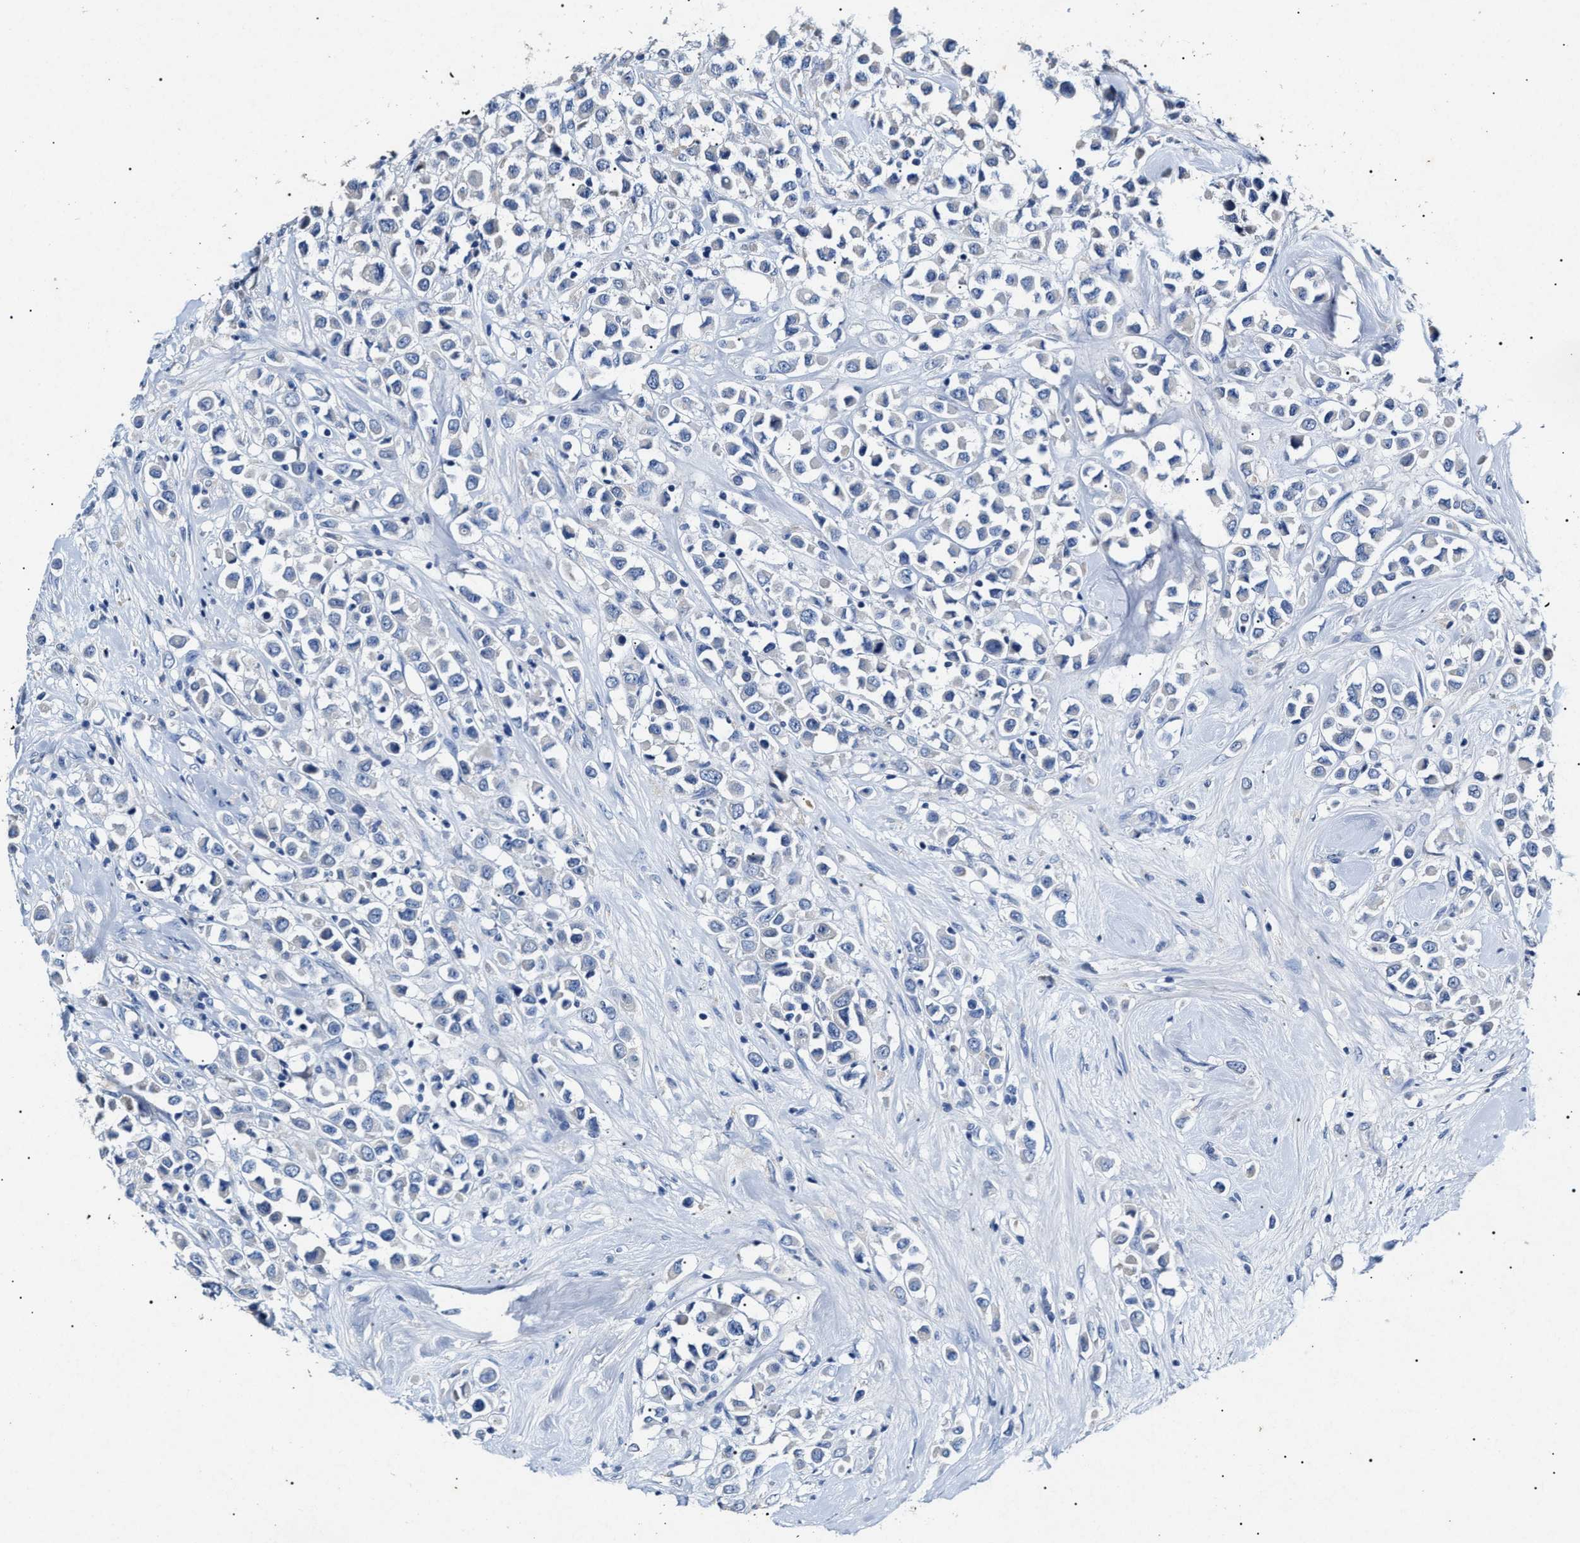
{"staining": {"intensity": "negative", "quantity": "none", "location": "none"}, "tissue": "breast cancer", "cell_type": "Tumor cells", "image_type": "cancer", "snomed": [{"axis": "morphology", "description": "Duct carcinoma"}, {"axis": "topography", "description": "Breast"}], "caption": "An immunohistochemistry photomicrograph of intraductal carcinoma (breast) is shown. There is no staining in tumor cells of intraductal carcinoma (breast).", "gene": "LRRC8E", "patient": {"sex": "female", "age": 61}}